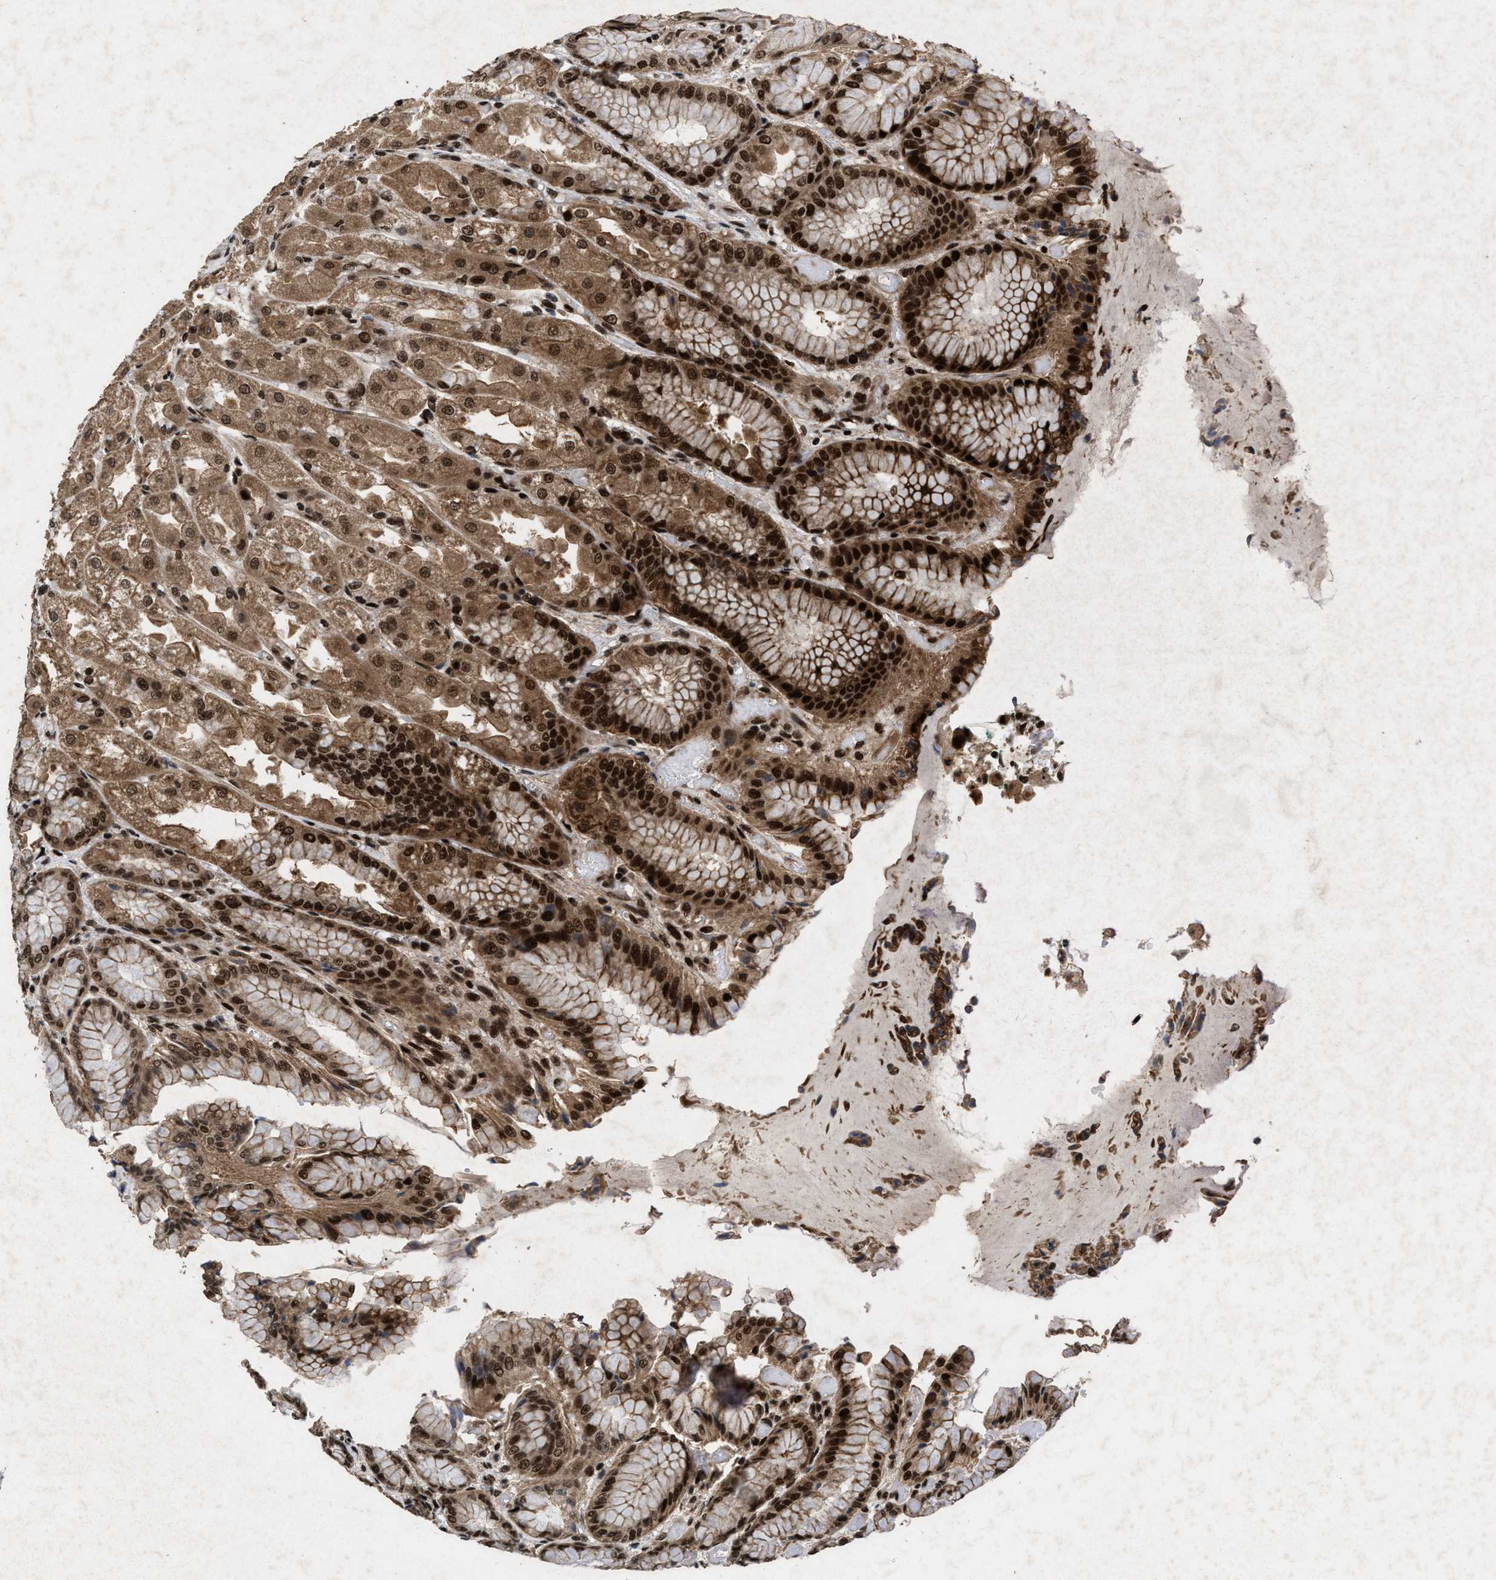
{"staining": {"intensity": "strong", "quantity": ">75%", "location": "cytoplasmic/membranous,nuclear"}, "tissue": "stomach", "cell_type": "Glandular cells", "image_type": "normal", "snomed": [{"axis": "morphology", "description": "Normal tissue, NOS"}, {"axis": "topography", "description": "Stomach, upper"}], "caption": "Brown immunohistochemical staining in normal stomach reveals strong cytoplasmic/membranous,nuclear positivity in approximately >75% of glandular cells. (Stains: DAB (3,3'-diaminobenzidine) in brown, nuclei in blue, Microscopy: brightfield microscopy at high magnification).", "gene": "WIZ", "patient": {"sex": "male", "age": 72}}